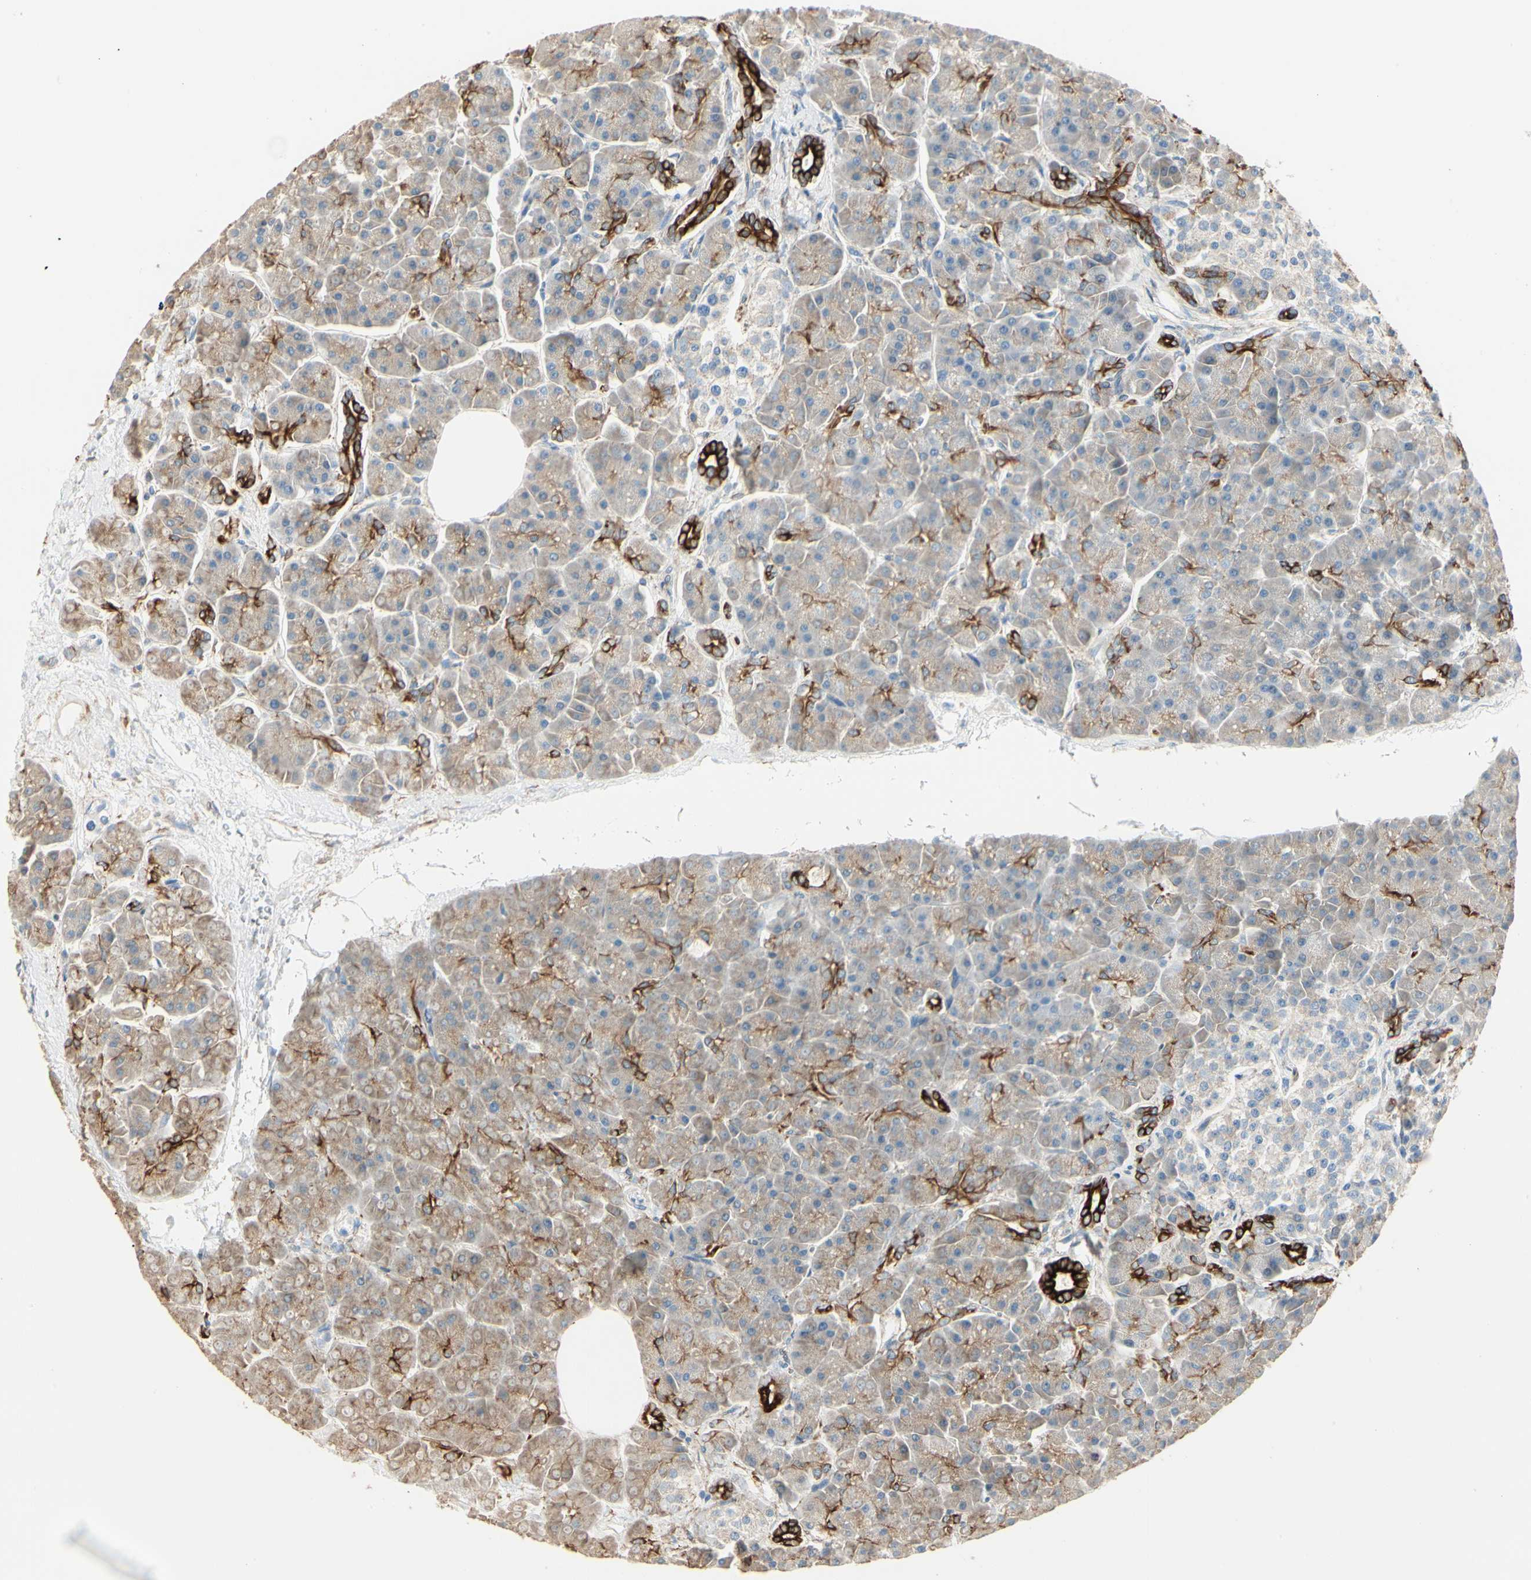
{"staining": {"intensity": "moderate", "quantity": ">75%", "location": "cytoplasmic/membranous"}, "tissue": "pancreas", "cell_type": "Exocrine glandular cells", "image_type": "normal", "snomed": [{"axis": "morphology", "description": "Normal tissue, NOS"}, {"axis": "topography", "description": "Pancreas"}], "caption": "This image exhibits immunohistochemistry staining of normal pancreas, with medium moderate cytoplasmic/membranous expression in approximately >75% of exocrine glandular cells.", "gene": "DUSP12", "patient": {"sex": "female", "age": 70}}